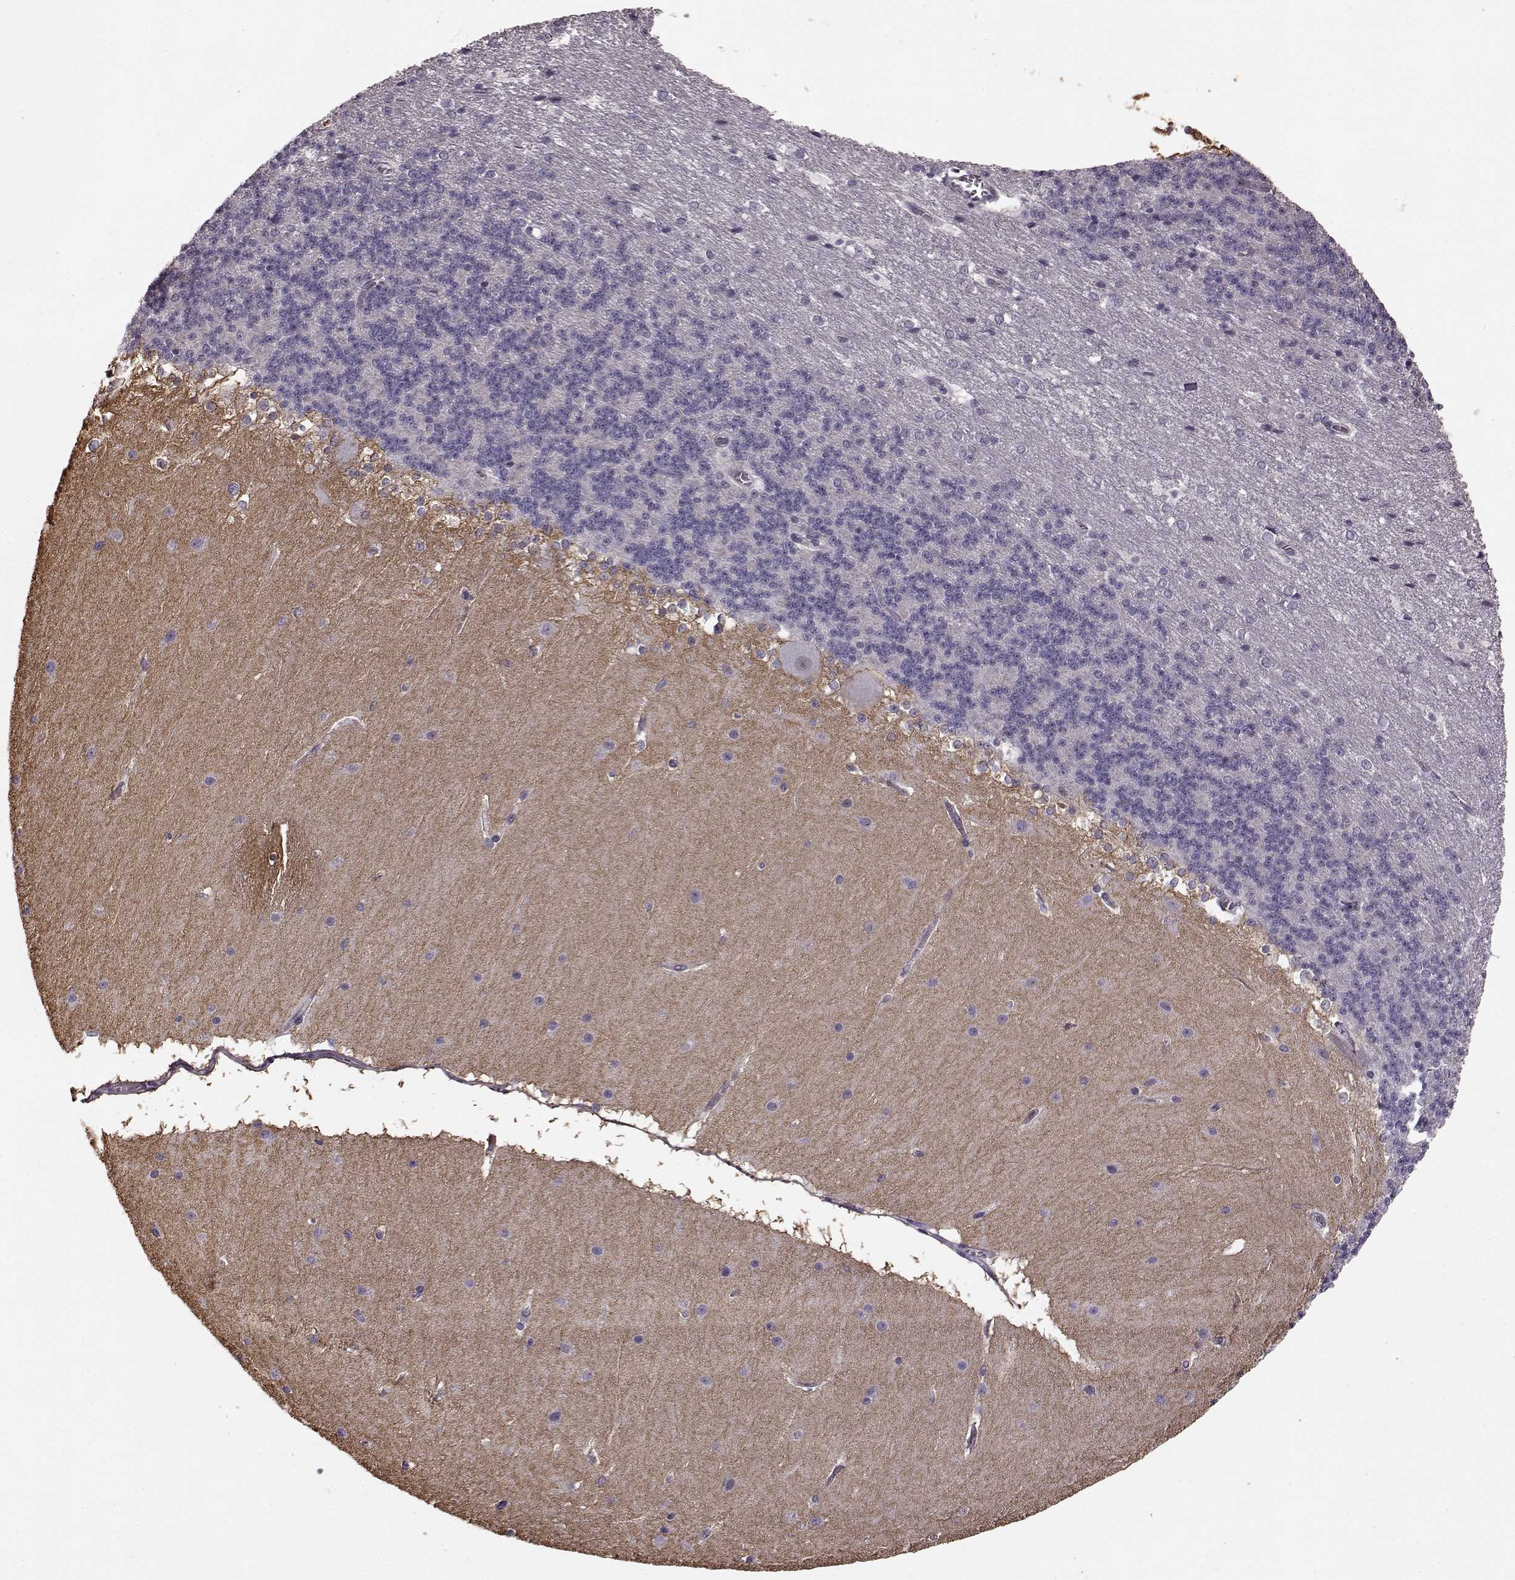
{"staining": {"intensity": "negative", "quantity": "none", "location": "none"}, "tissue": "cerebellum", "cell_type": "Cells in granular layer", "image_type": "normal", "snomed": [{"axis": "morphology", "description": "Normal tissue, NOS"}, {"axis": "topography", "description": "Cerebellum"}], "caption": "Immunohistochemical staining of normal human cerebellum displays no significant positivity in cells in granular layer. (Immunohistochemistry (ihc), brightfield microscopy, high magnification).", "gene": "SLCO3A1", "patient": {"sex": "female", "age": 19}}